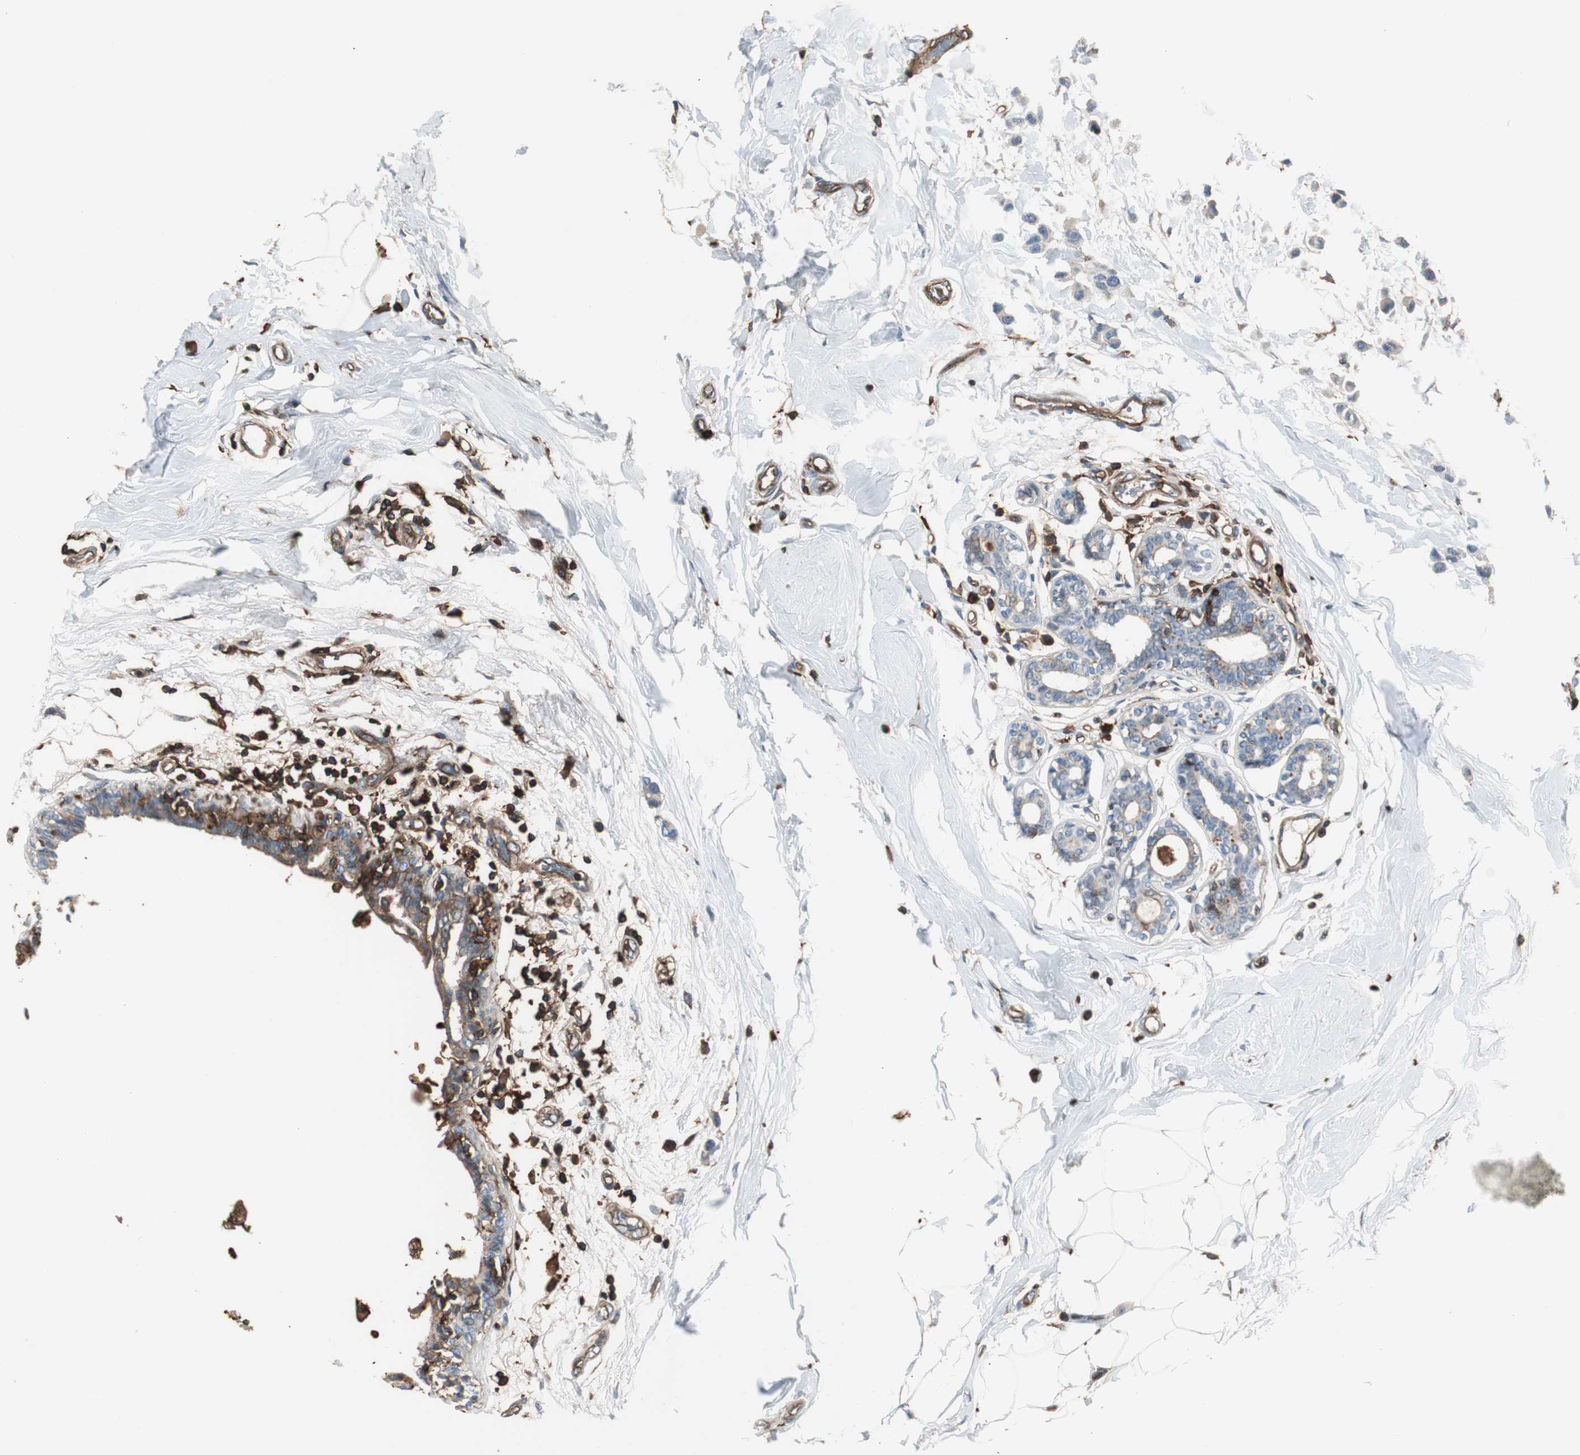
{"staining": {"intensity": "negative", "quantity": "none", "location": "none"}, "tissue": "breast cancer", "cell_type": "Tumor cells", "image_type": "cancer", "snomed": [{"axis": "morphology", "description": "Lobular carcinoma"}, {"axis": "topography", "description": "Breast"}], "caption": "High power microscopy micrograph of an immunohistochemistry histopathology image of breast cancer, revealing no significant positivity in tumor cells.", "gene": "B2M", "patient": {"sex": "female", "age": 51}}